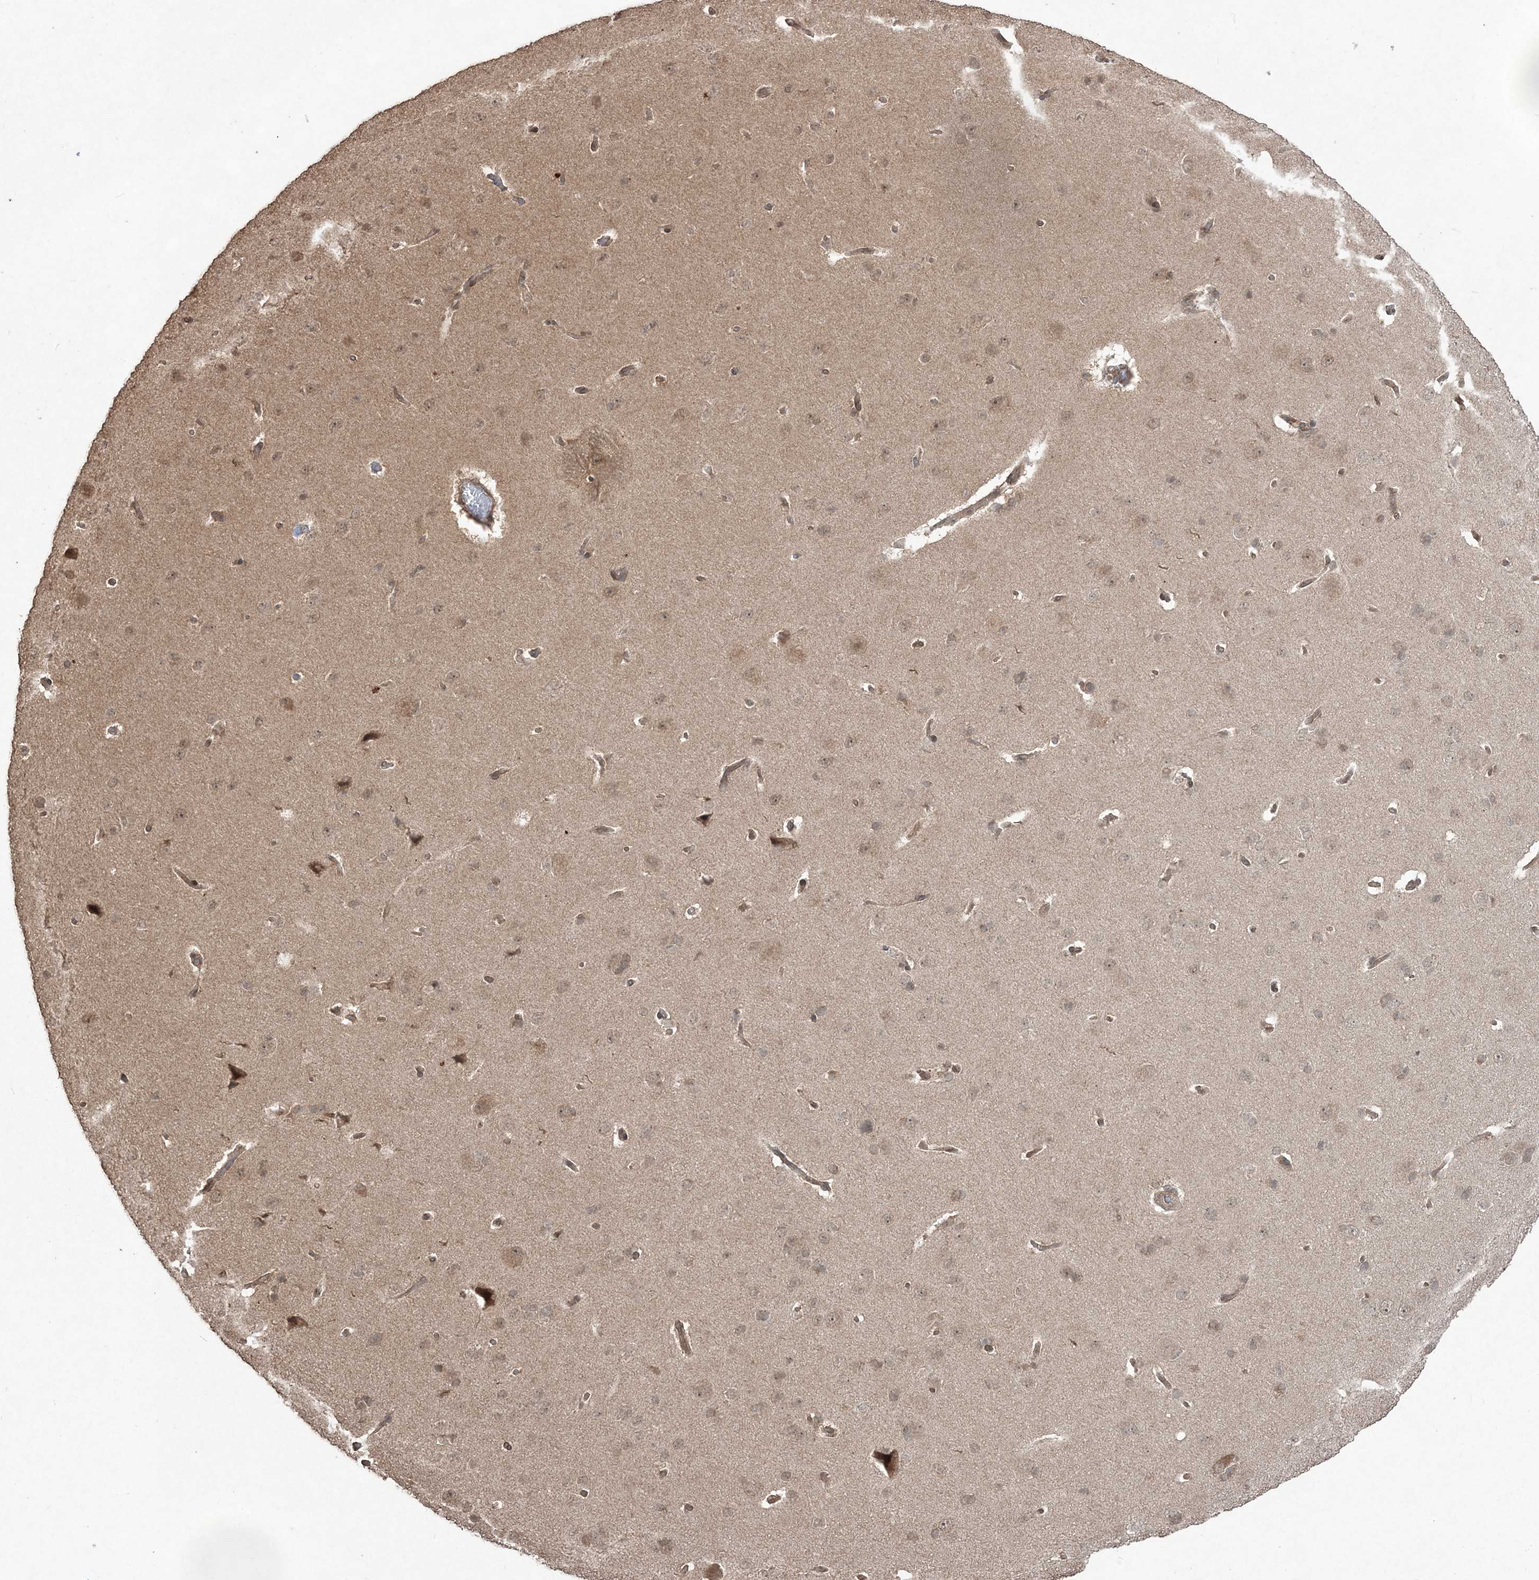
{"staining": {"intensity": "moderate", "quantity": ">75%", "location": "cytoplasmic/membranous"}, "tissue": "cerebral cortex", "cell_type": "Endothelial cells", "image_type": "normal", "snomed": [{"axis": "morphology", "description": "Normal tissue, NOS"}, {"axis": "topography", "description": "Cerebral cortex"}], "caption": "The image demonstrates immunohistochemical staining of unremarkable cerebral cortex. There is moderate cytoplasmic/membranous expression is present in about >75% of endothelial cells. The staining was performed using DAB, with brown indicating positive protein expression. Nuclei are stained blue with hematoxylin.", "gene": "EHHADH", "patient": {"sex": "male", "age": 62}}